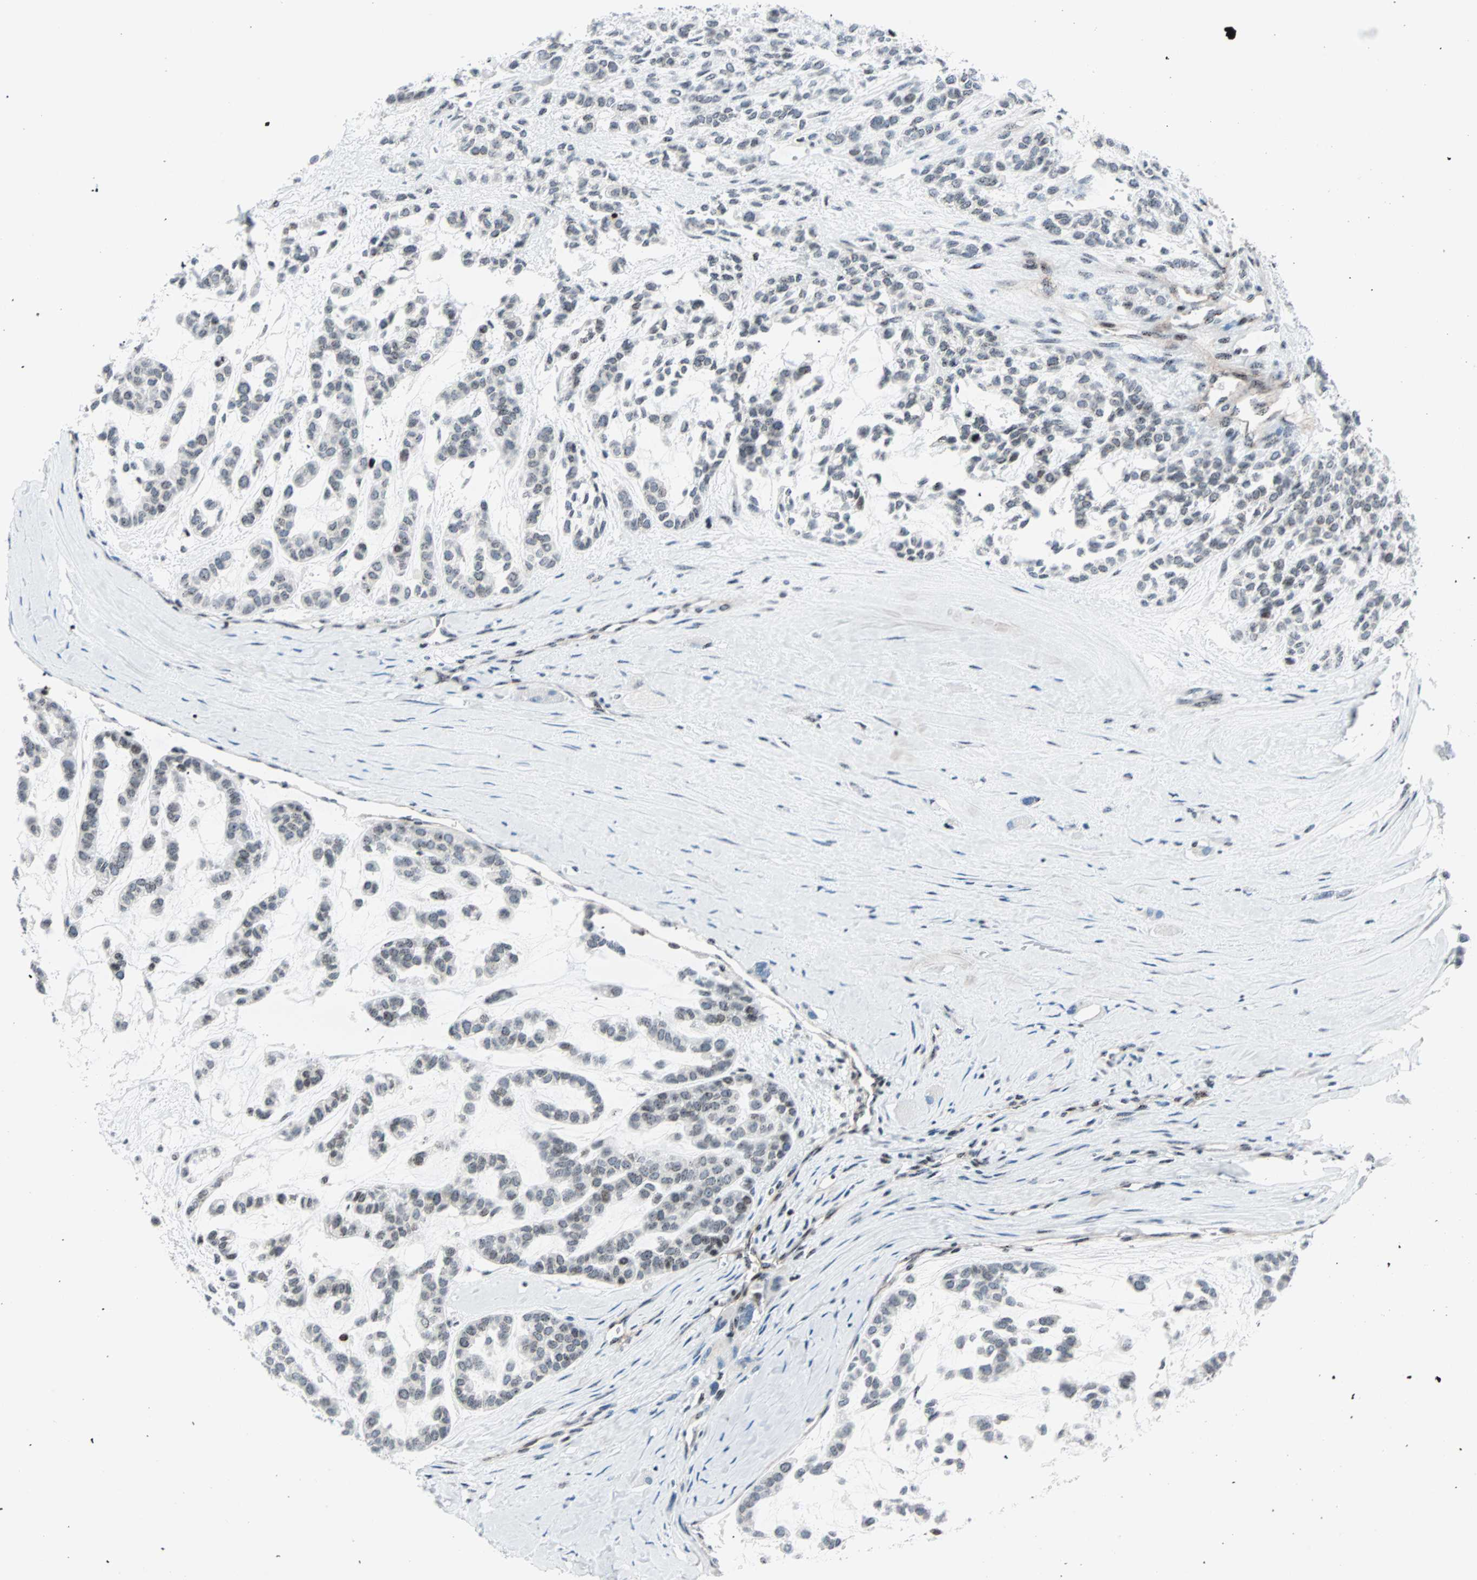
{"staining": {"intensity": "weak", "quantity": ">75%", "location": "nuclear"}, "tissue": "head and neck cancer", "cell_type": "Tumor cells", "image_type": "cancer", "snomed": [{"axis": "morphology", "description": "Adenocarcinoma, NOS"}, {"axis": "morphology", "description": "Adenoma, NOS"}, {"axis": "topography", "description": "Head-Neck"}], "caption": "This is a histology image of IHC staining of adenocarcinoma (head and neck), which shows weak expression in the nuclear of tumor cells.", "gene": "CENPA", "patient": {"sex": "female", "age": 55}}